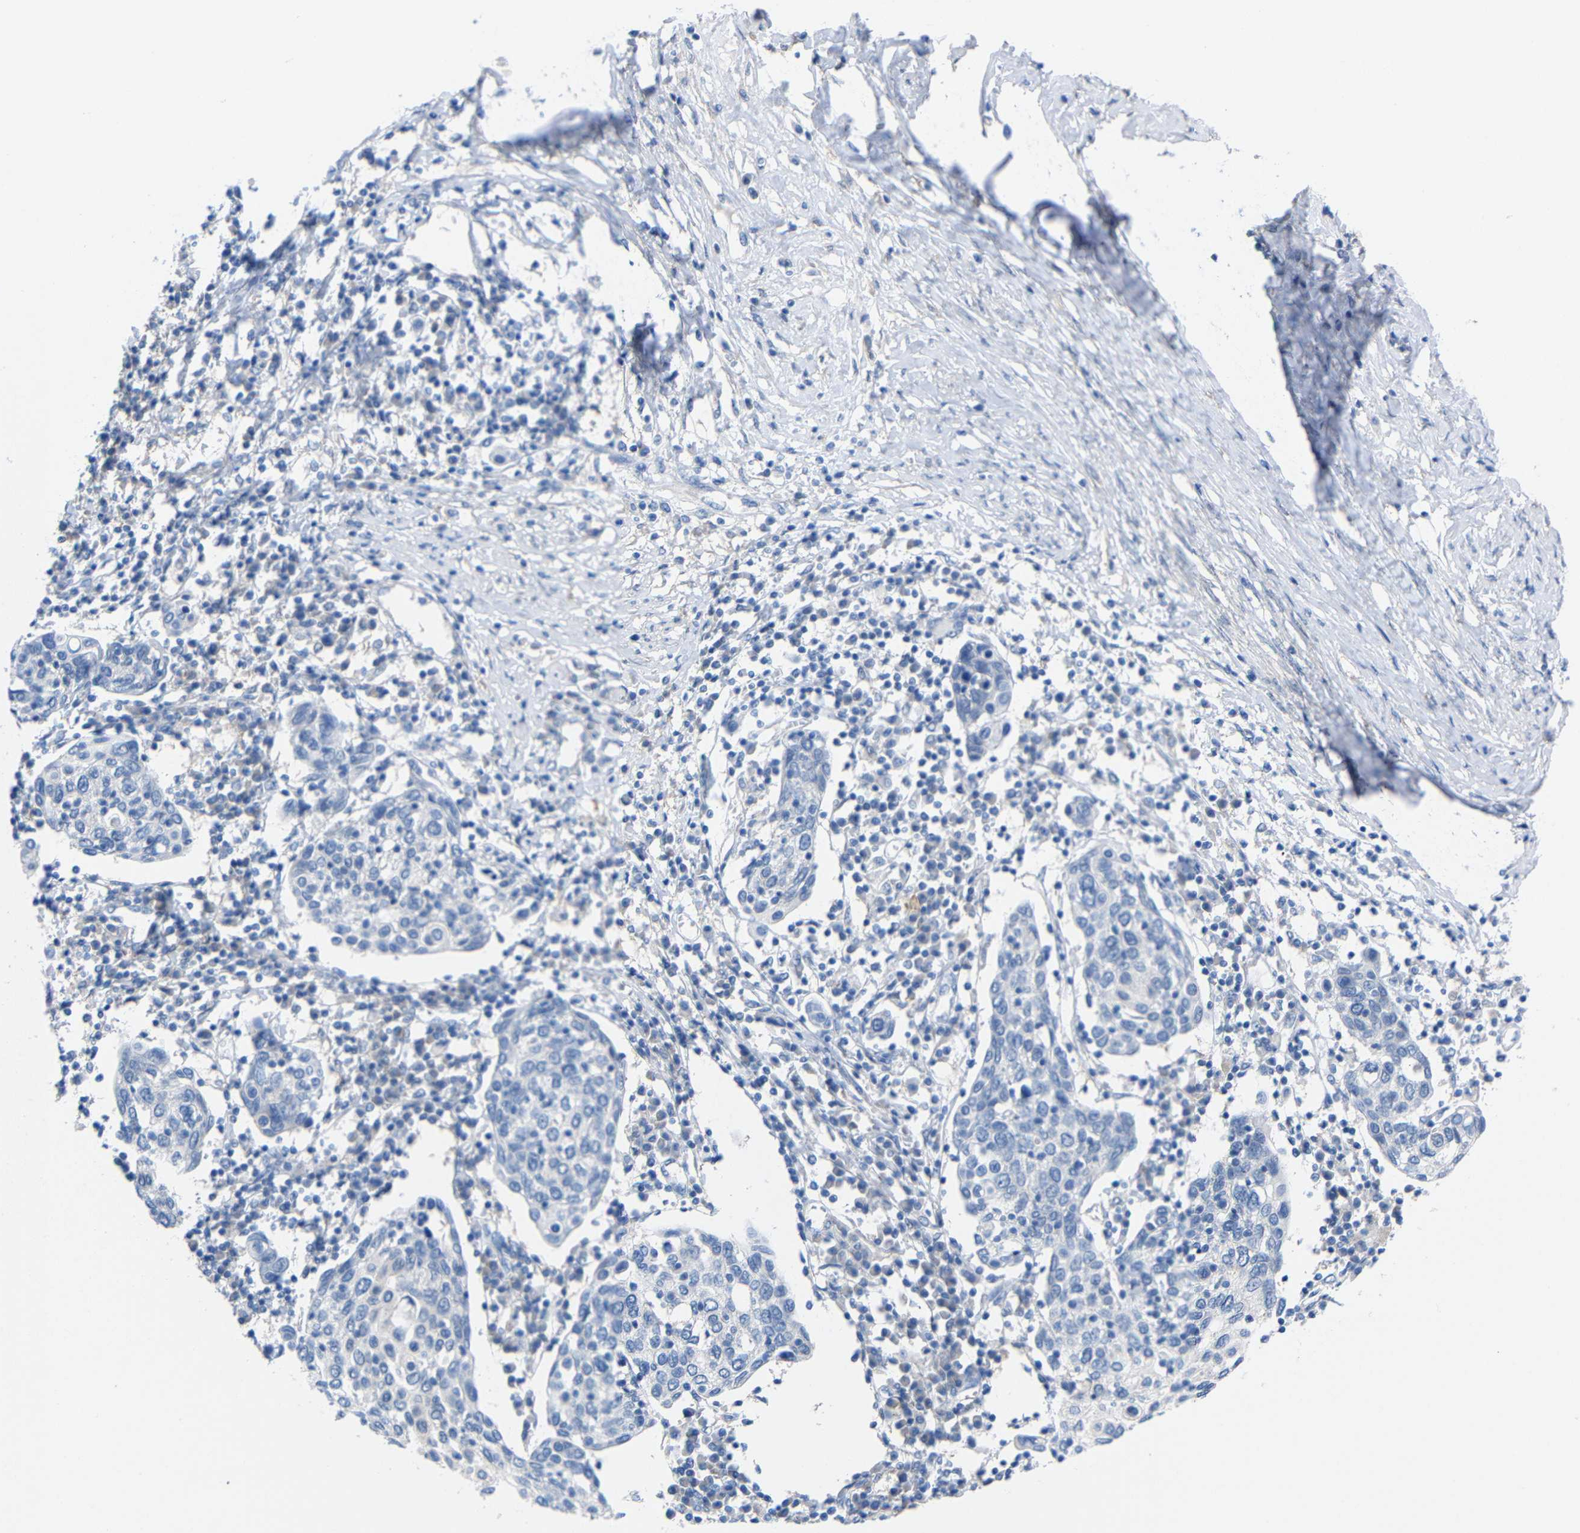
{"staining": {"intensity": "negative", "quantity": "none", "location": "none"}, "tissue": "cervical cancer", "cell_type": "Tumor cells", "image_type": "cancer", "snomed": [{"axis": "morphology", "description": "Squamous cell carcinoma, NOS"}, {"axis": "topography", "description": "Cervix"}], "caption": "The photomicrograph shows no significant expression in tumor cells of cervical squamous cell carcinoma.", "gene": "PEBP1", "patient": {"sex": "female", "age": 40}}